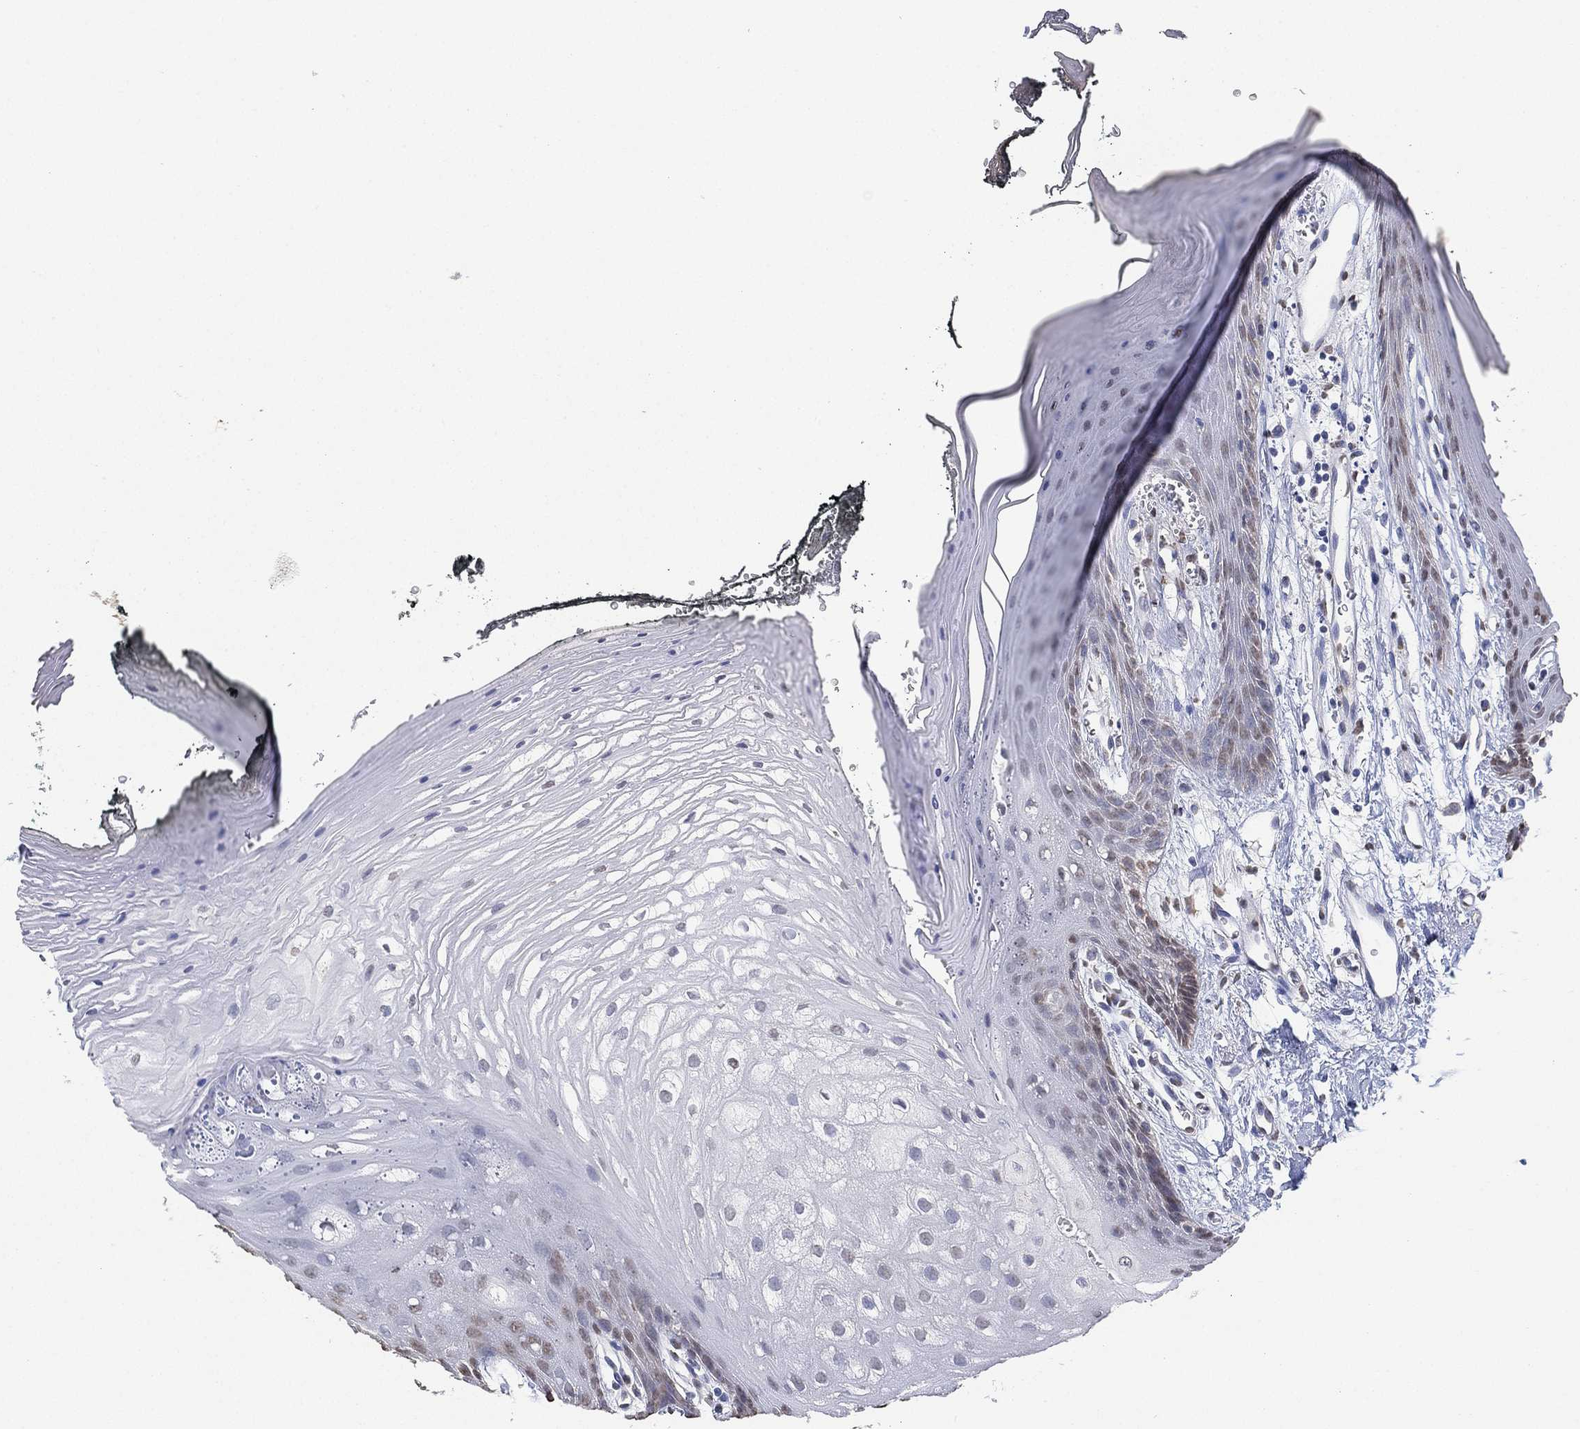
{"staining": {"intensity": "weak", "quantity": "<25%", "location": "nuclear"}, "tissue": "oral mucosa", "cell_type": "Squamous epithelial cells", "image_type": "normal", "snomed": [{"axis": "morphology", "description": "Normal tissue, NOS"}, {"axis": "morphology", "description": "Squamous cell carcinoma, NOS"}, {"axis": "topography", "description": "Oral tissue"}, {"axis": "topography", "description": "Head-Neck"}], "caption": "A high-resolution image shows immunohistochemistry (IHC) staining of benign oral mucosa, which reveals no significant expression in squamous epithelial cells.", "gene": "ALDH7A1", "patient": {"sex": "male", "age": 65}}